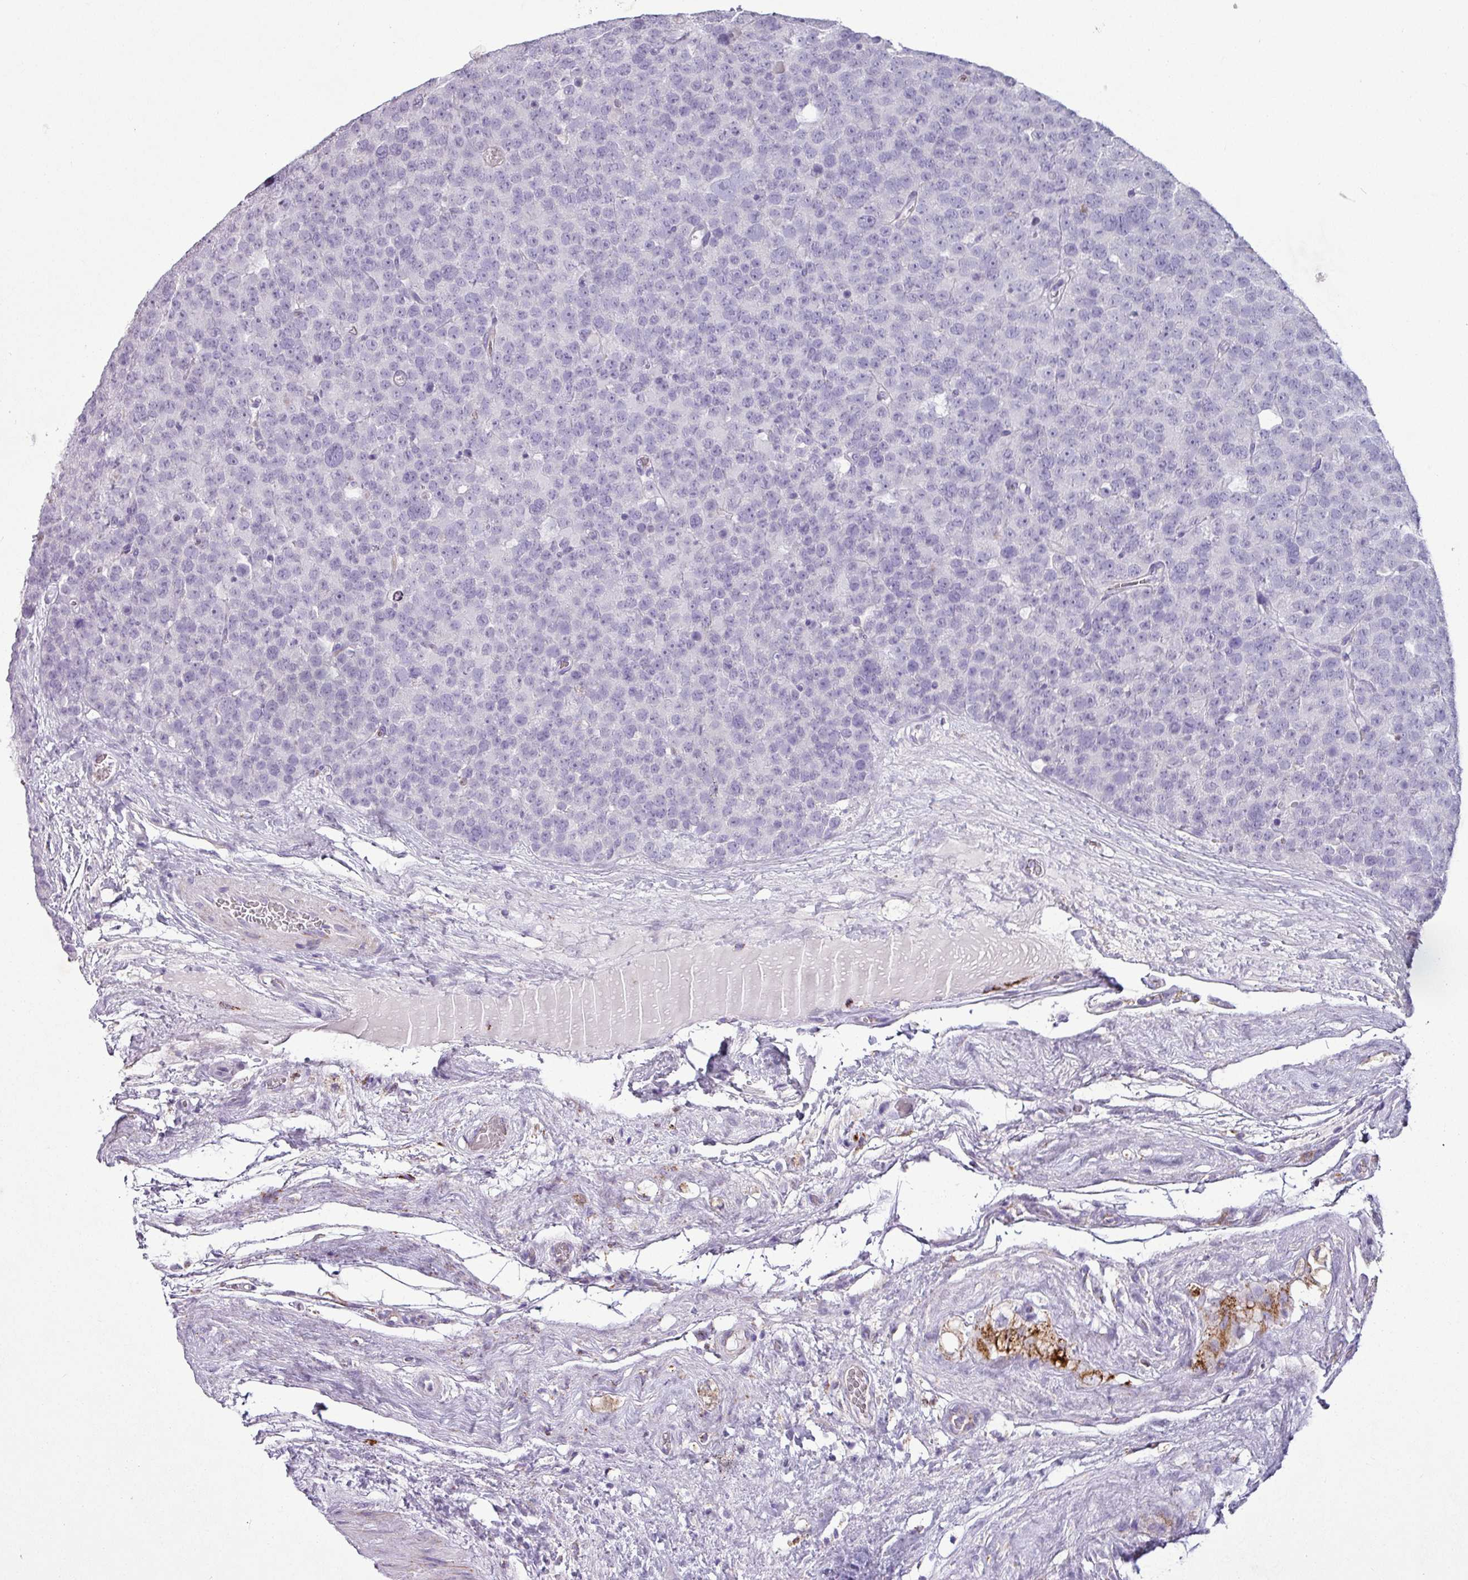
{"staining": {"intensity": "negative", "quantity": "none", "location": "none"}, "tissue": "testis cancer", "cell_type": "Tumor cells", "image_type": "cancer", "snomed": [{"axis": "morphology", "description": "Seminoma, NOS"}, {"axis": "topography", "description": "Testis"}], "caption": "Immunohistochemical staining of testis cancer (seminoma) reveals no significant positivity in tumor cells. Brightfield microscopy of immunohistochemistry stained with DAB (3,3'-diaminobenzidine) (brown) and hematoxylin (blue), captured at high magnification.", "gene": "ZNF667", "patient": {"sex": "male", "age": 71}}